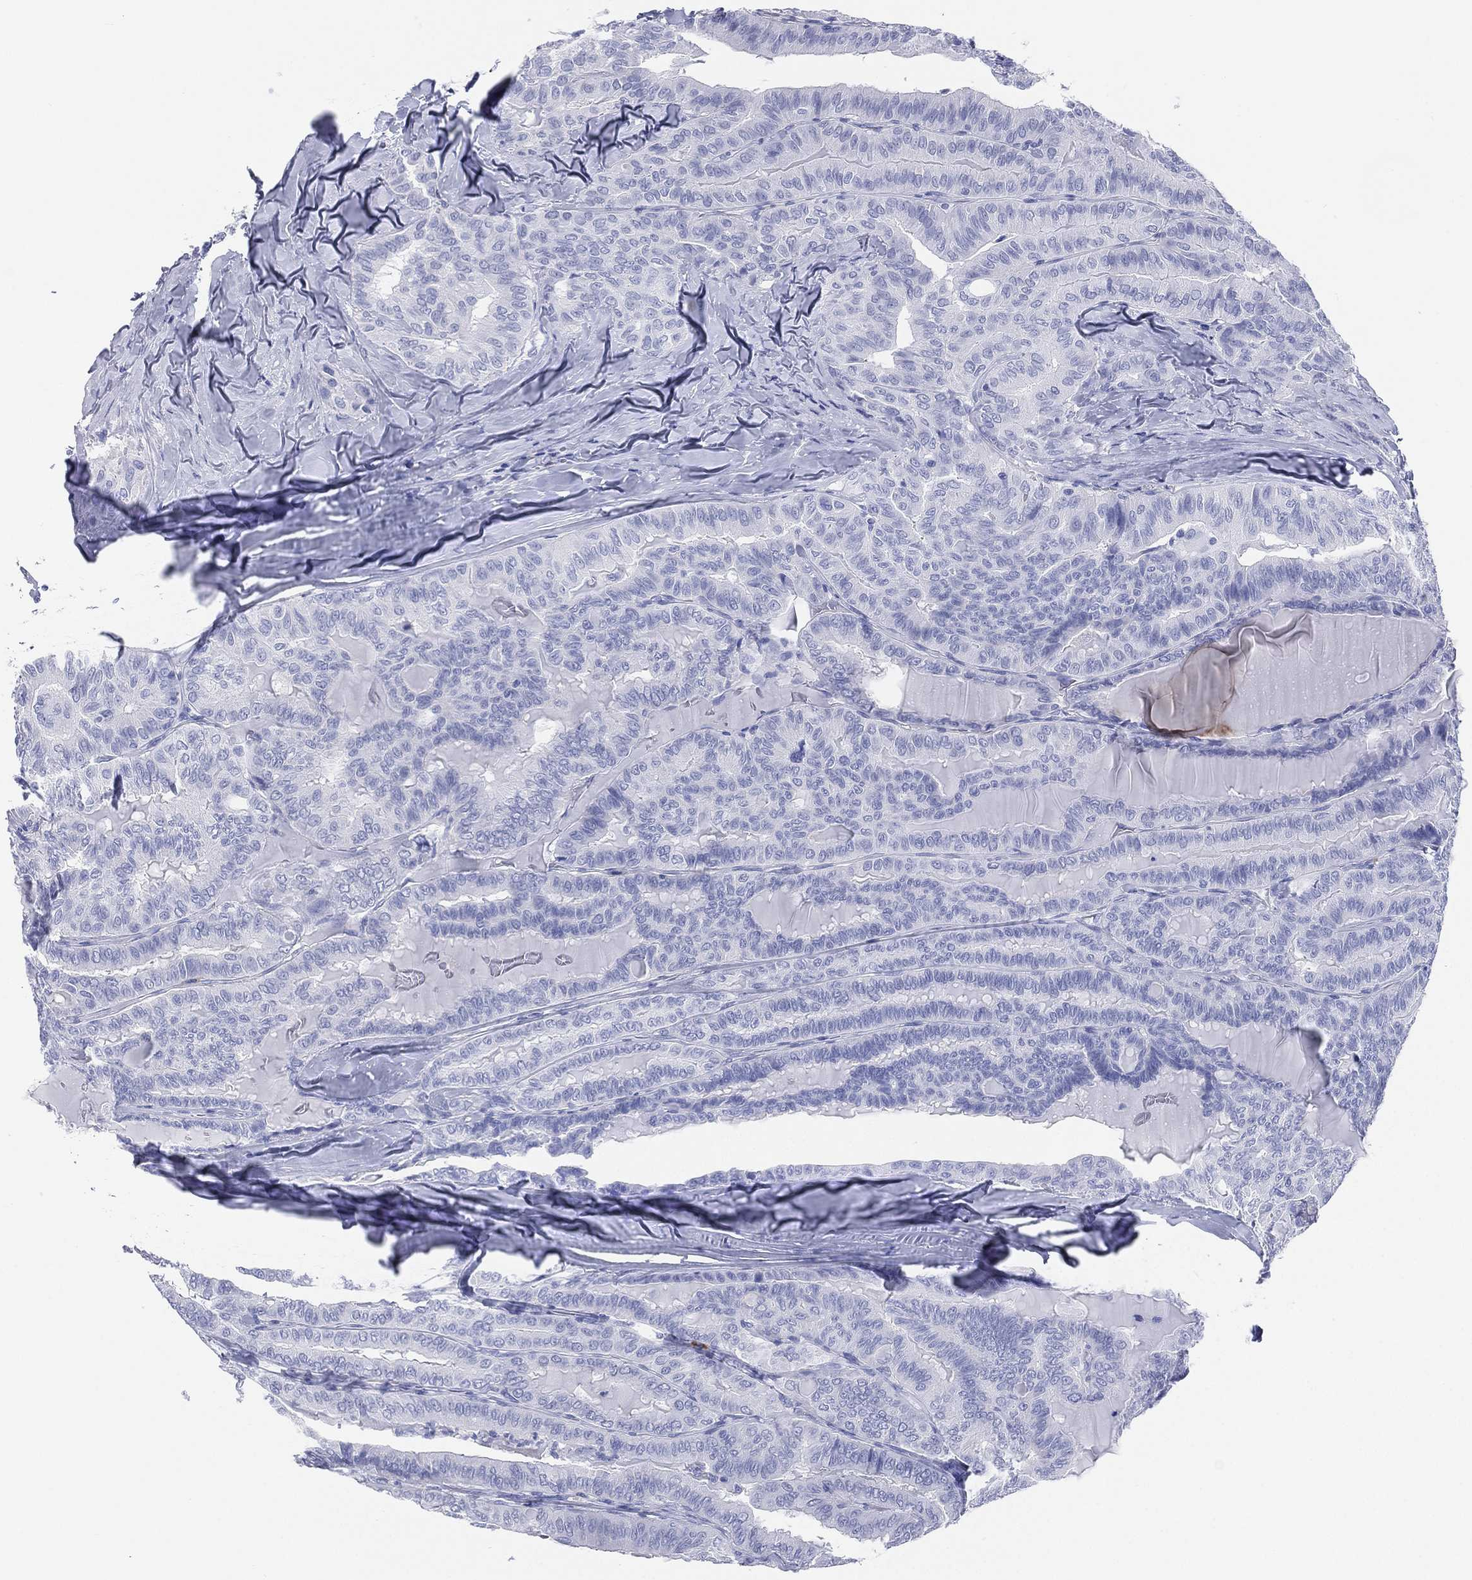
{"staining": {"intensity": "negative", "quantity": "none", "location": "none"}, "tissue": "thyroid cancer", "cell_type": "Tumor cells", "image_type": "cancer", "snomed": [{"axis": "morphology", "description": "Papillary adenocarcinoma, NOS"}, {"axis": "topography", "description": "Thyroid gland"}], "caption": "Thyroid cancer (papillary adenocarcinoma) was stained to show a protein in brown. There is no significant positivity in tumor cells. (DAB IHC, high magnification).", "gene": "CD79A", "patient": {"sex": "female", "age": 68}}